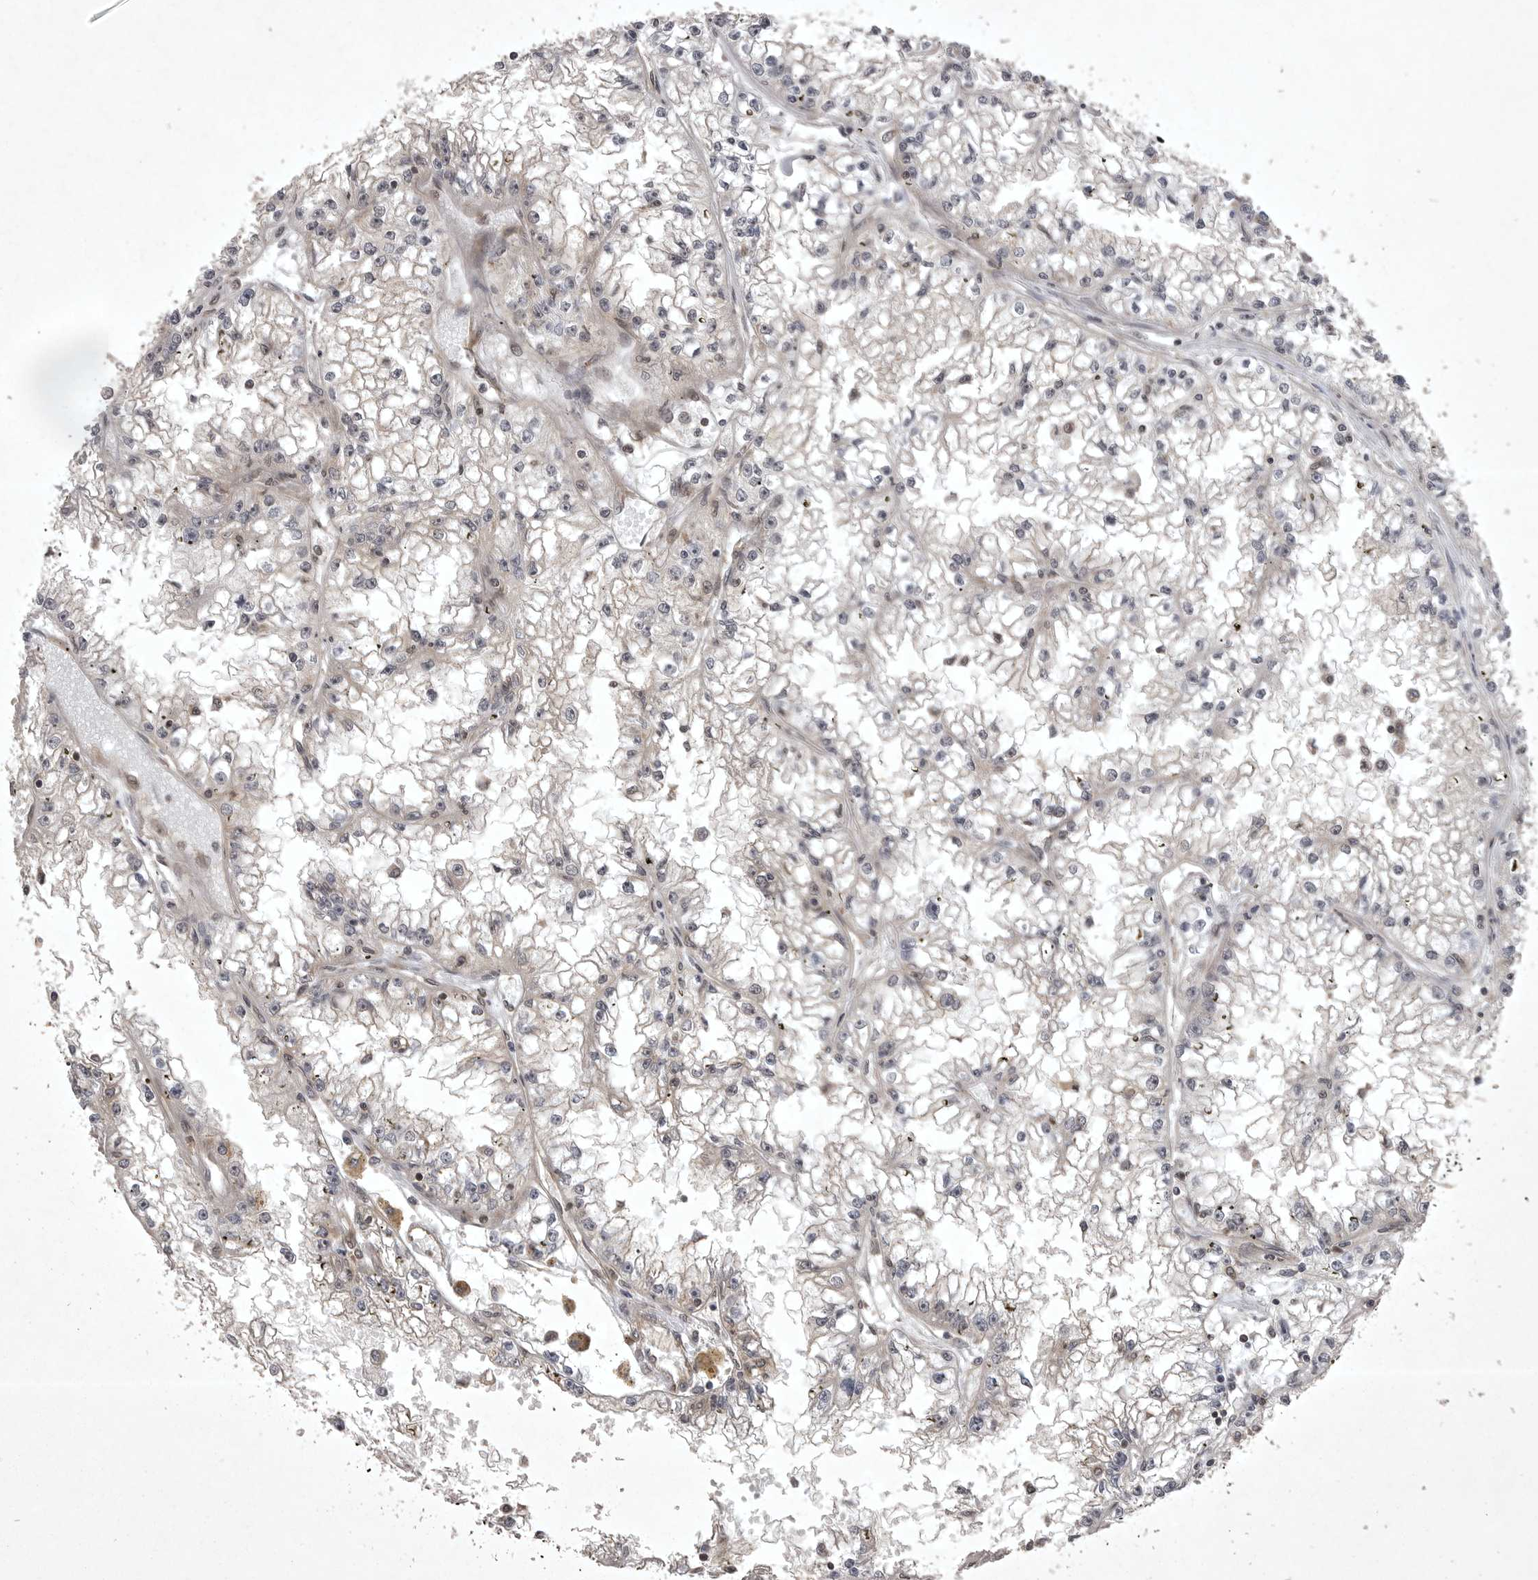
{"staining": {"intensity": "negative", "quantity": "none", "location": "none"}, "tissue": "renal cancer", "cell_type": "Tumor cells", "image_type": "cancer", "snomed": [{"axis": "morphology", "description": "Adenocarcinoma, NOS"}, {"axis": "topography", "description": "Kidney"}], "caption": "This micrograph is of renal cancer stained with immunohistochemistry (IHC) to label a protein in brown with the nuclei are counter-stained blue. There is no expression in tumor cells.", "gene": "STK24", "patient": {"sex": "male", "age": 56}}